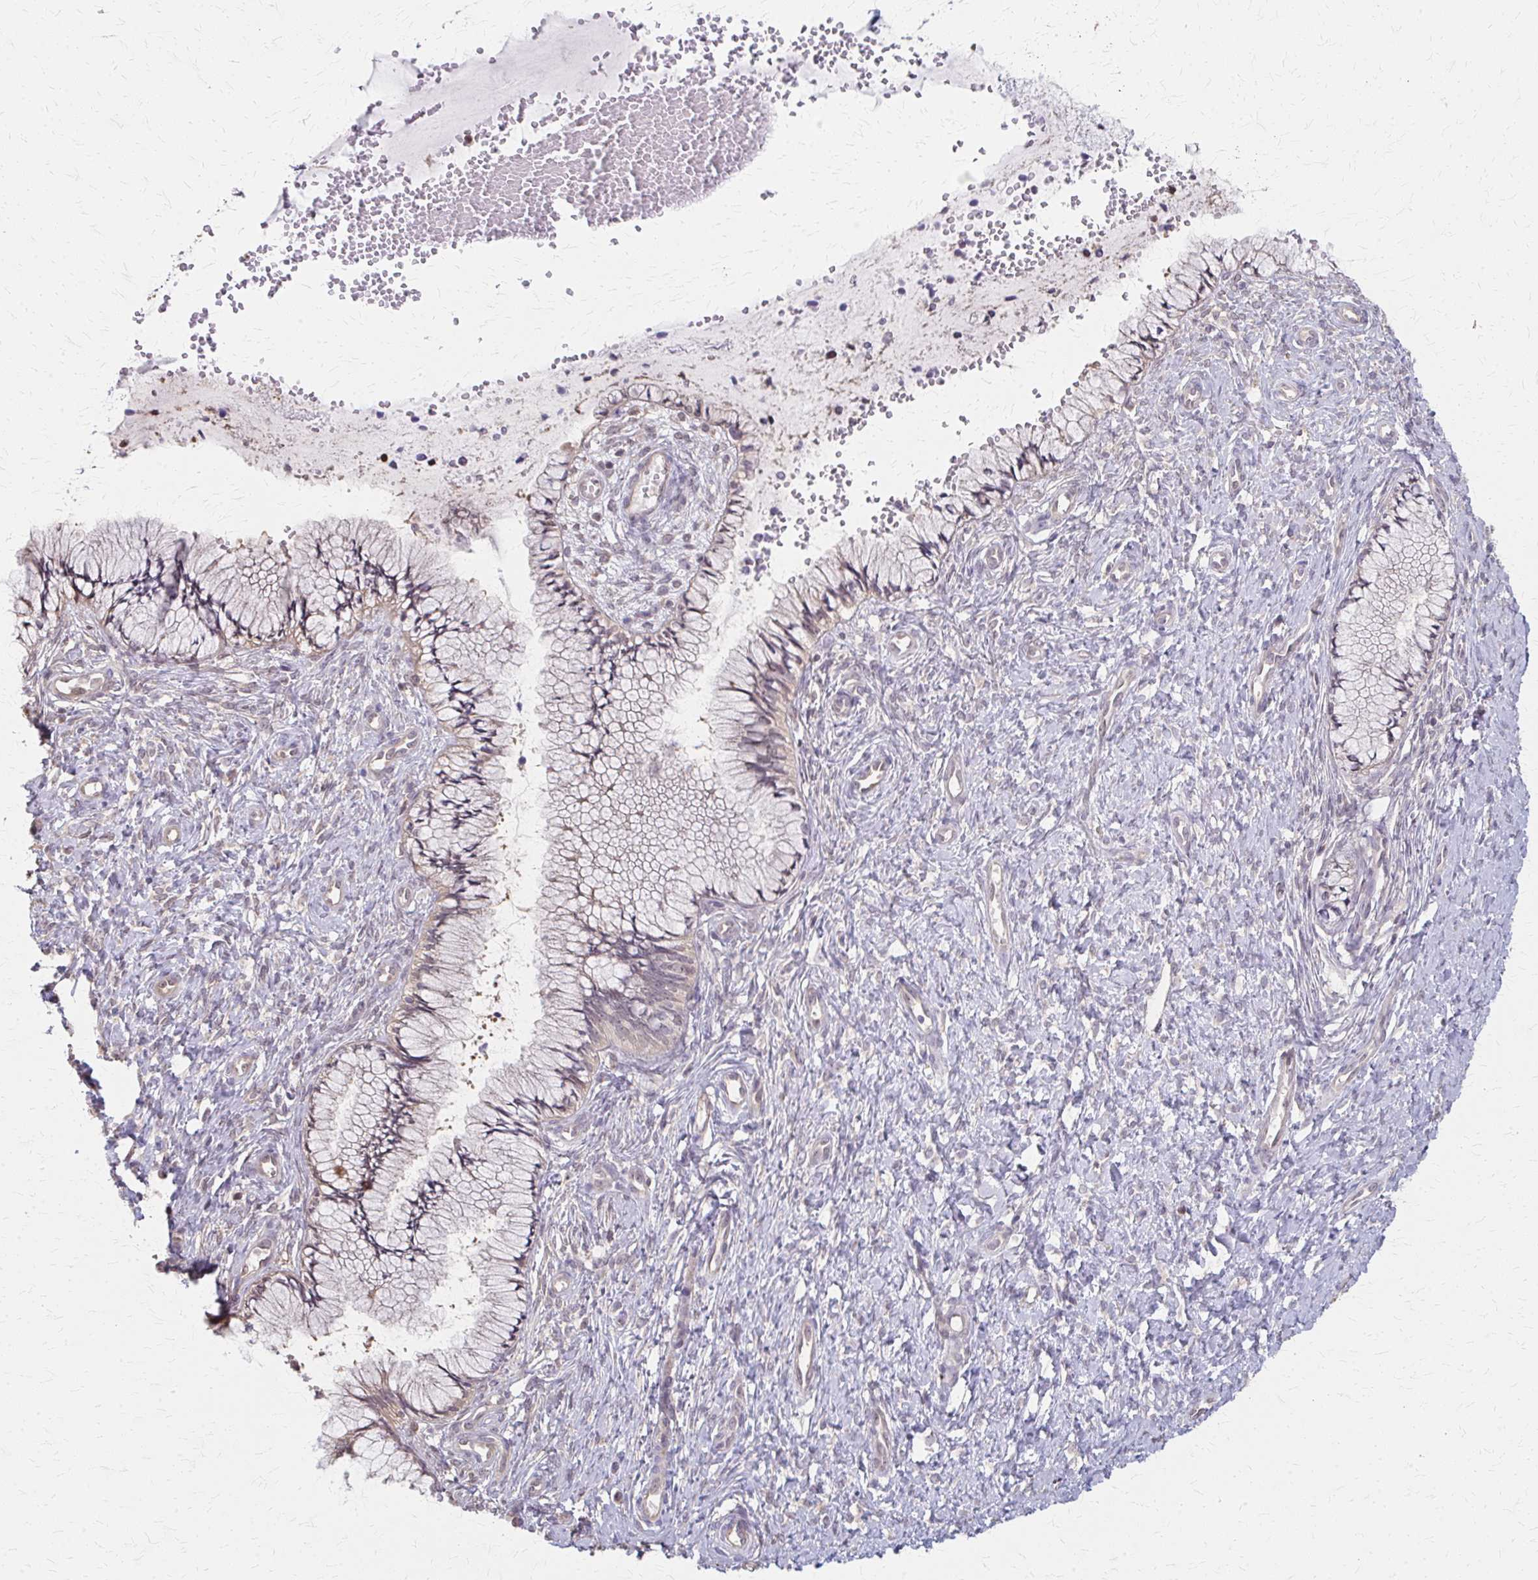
{"staining": {"intensity": "weak", "quantity": "<25%", "location": "cytoplasmic/membranous"}, "tissue": "cervix", "cell_type": "Glandular cells", "image_type": "normal", "snomed": [{"axis": "morphology", "description": "Normal tissue, NOS"}, {"axis": "topography", "description": "Cervix"}], "caption": "Immunohistochemical staining of unremarkable human cervix exhibits no significant positivity in glandular cells.", "gene": "RABGAP1L", "patient": {"sex": "female", "age": 37}}